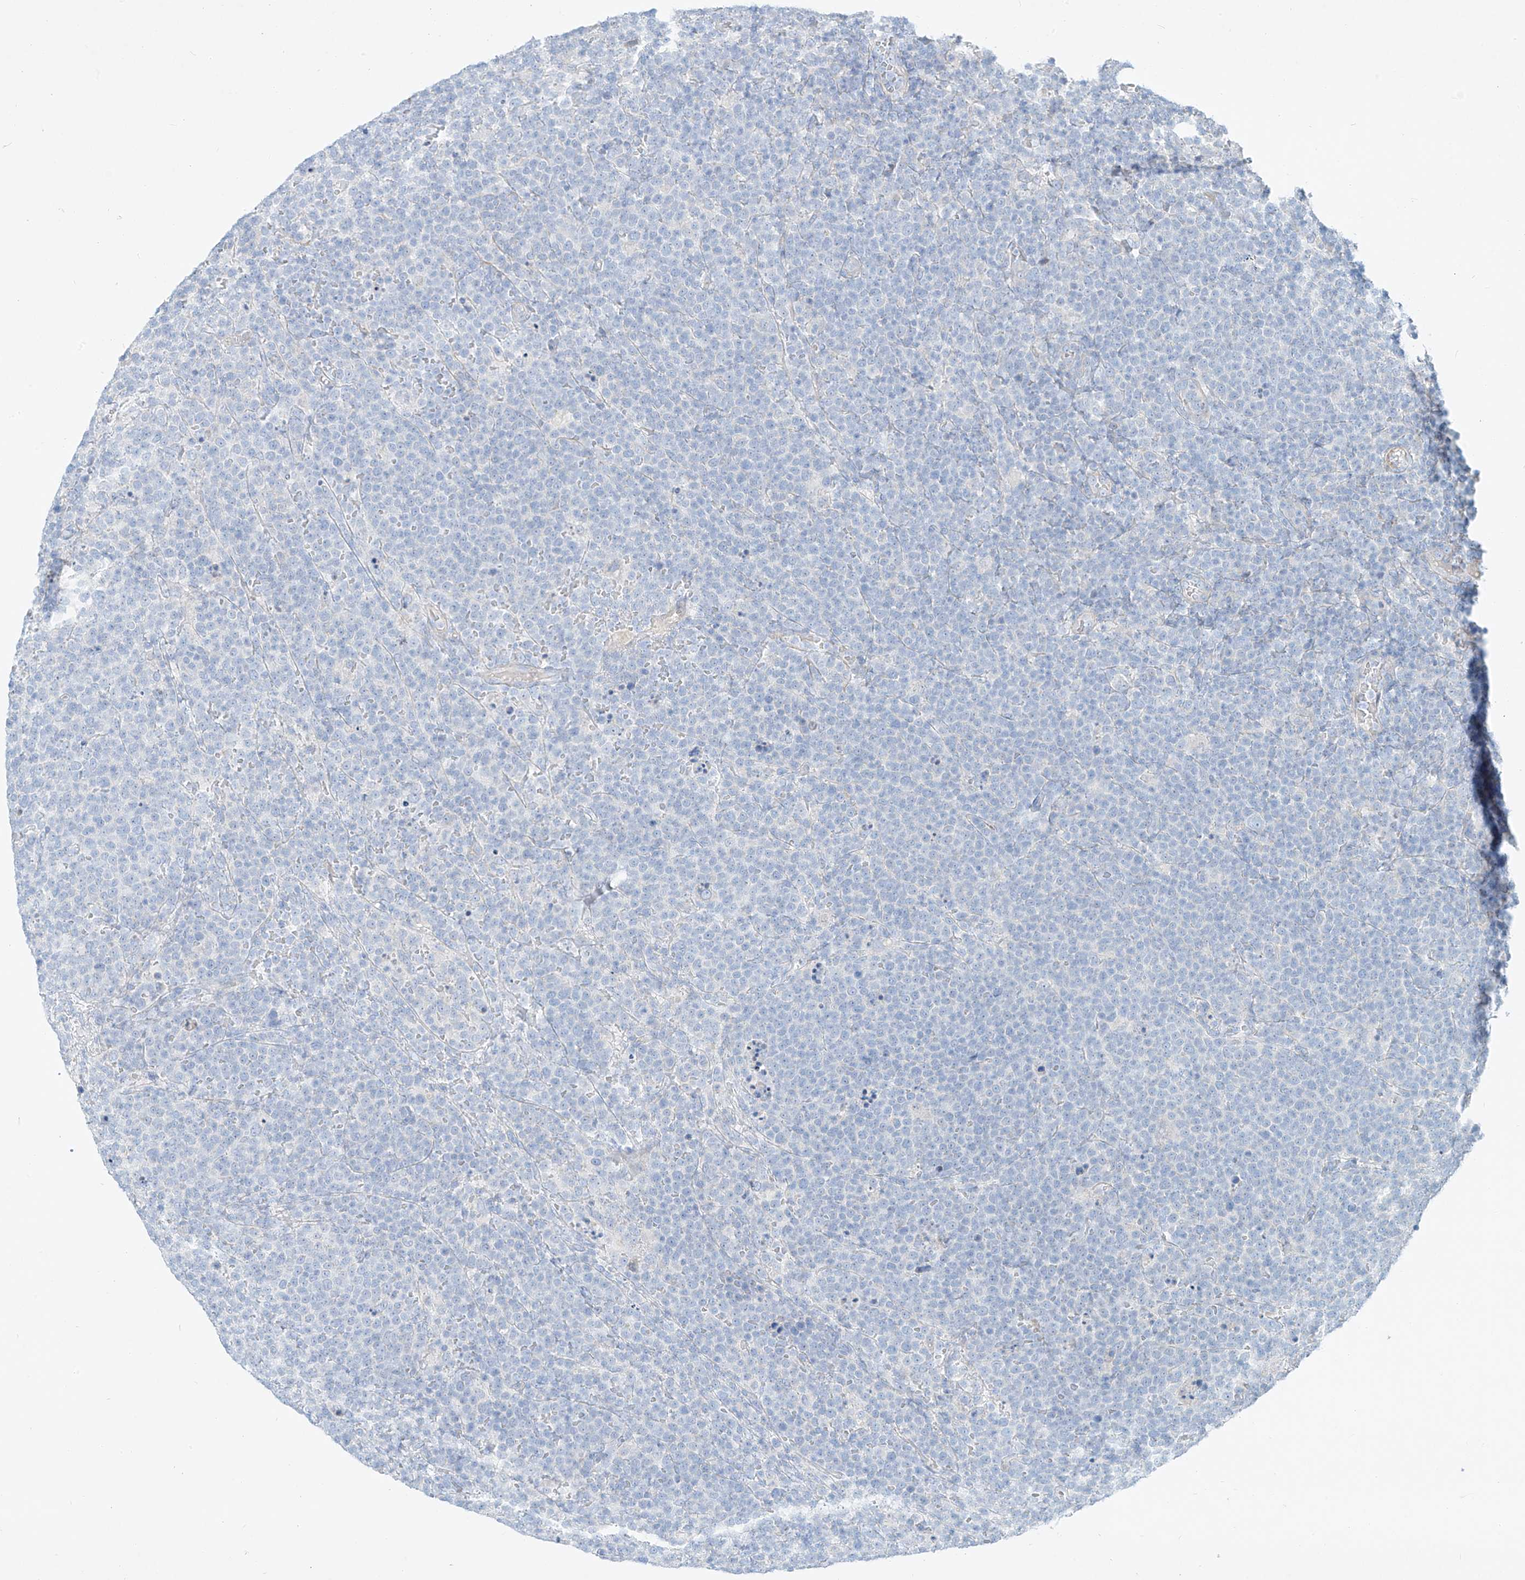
{"staining": {"intensity": "negative", "quantity": "none", "location": "none"}, "tissue": "lymphoma", "cell_type": "Tumor cells", "image_type": "cancer", "snomed": [{"axis": "morphology", "description": "Malignant lymphoma, non-Hodgkin's type, High grade"}, {"axis": "topography", "description": "Lymph node"}], "caption": "Immunohistochemistry histopathology image of neoplastic tissue: human lymphoma stained with DAB (3,3'-diaminobenzidine) displays no significant protein positivity in tumor cells.", "gene": "AJM1", "patient": {"sex": "male", "age": 61}}